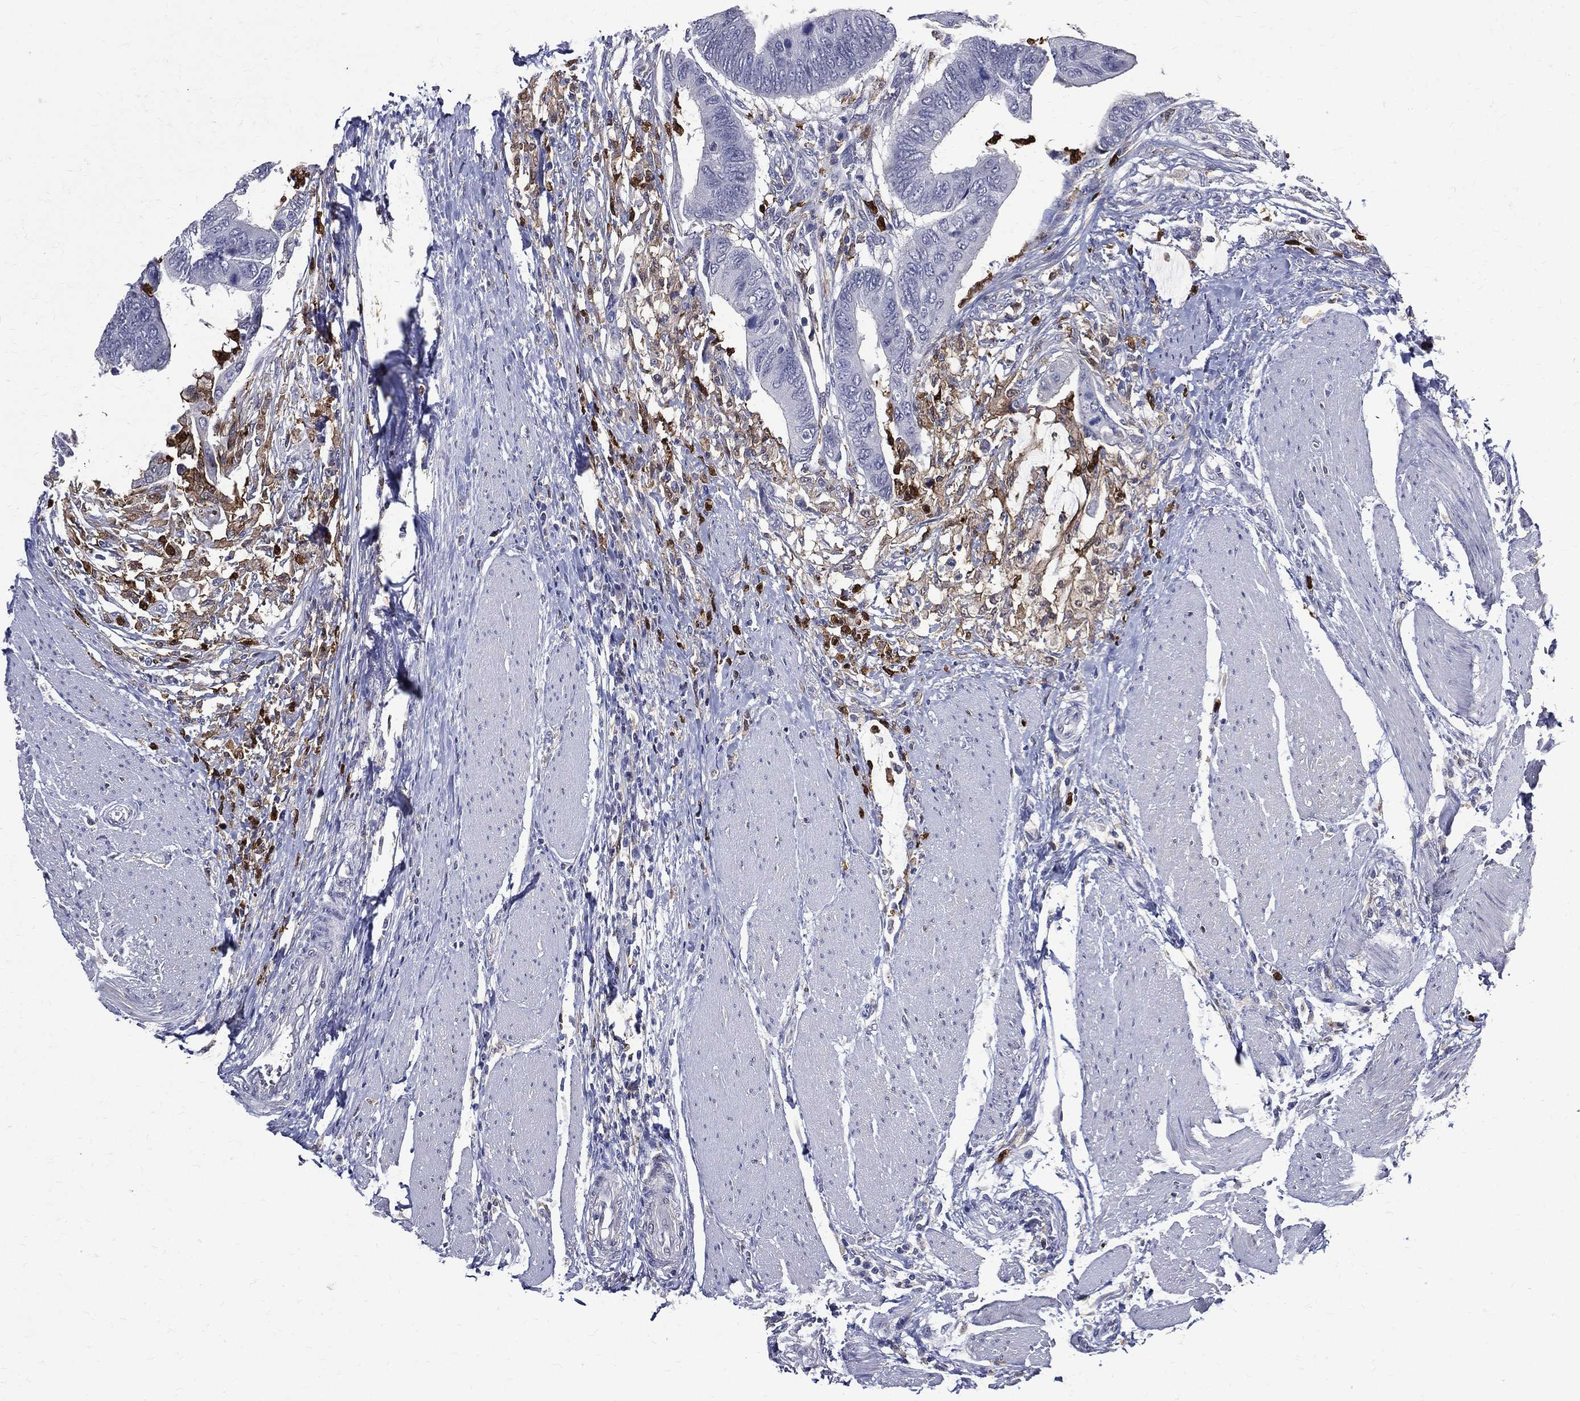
{"staining": {"intensity": "negative", "quantity": "none", "location": "none"}, "tissue": "colorectal cancer", "cell_type": "Tumor cells", "image_type": "cancer", "snomed": [{"axis": "morphology", "description": "Normal tissue, NOS"}, {"axis": "morphology", "description": "Adenocarcinoma, NOS"}, {"axis": "topography", "description": "Rectum"}, {"axis": "topography", "description": "Peripheral nerve tissue"}], "caption": "A photomicrograph of human adenocarcinoma (colorectal) is negative for staining in tumor cells. (Stains: DAB IHC with hematoxylin counter stain, Microscopy: brightfield microscopy at high magnification).", "gene": "GPR171", "patient": {"sex": "male", "age": 92}}